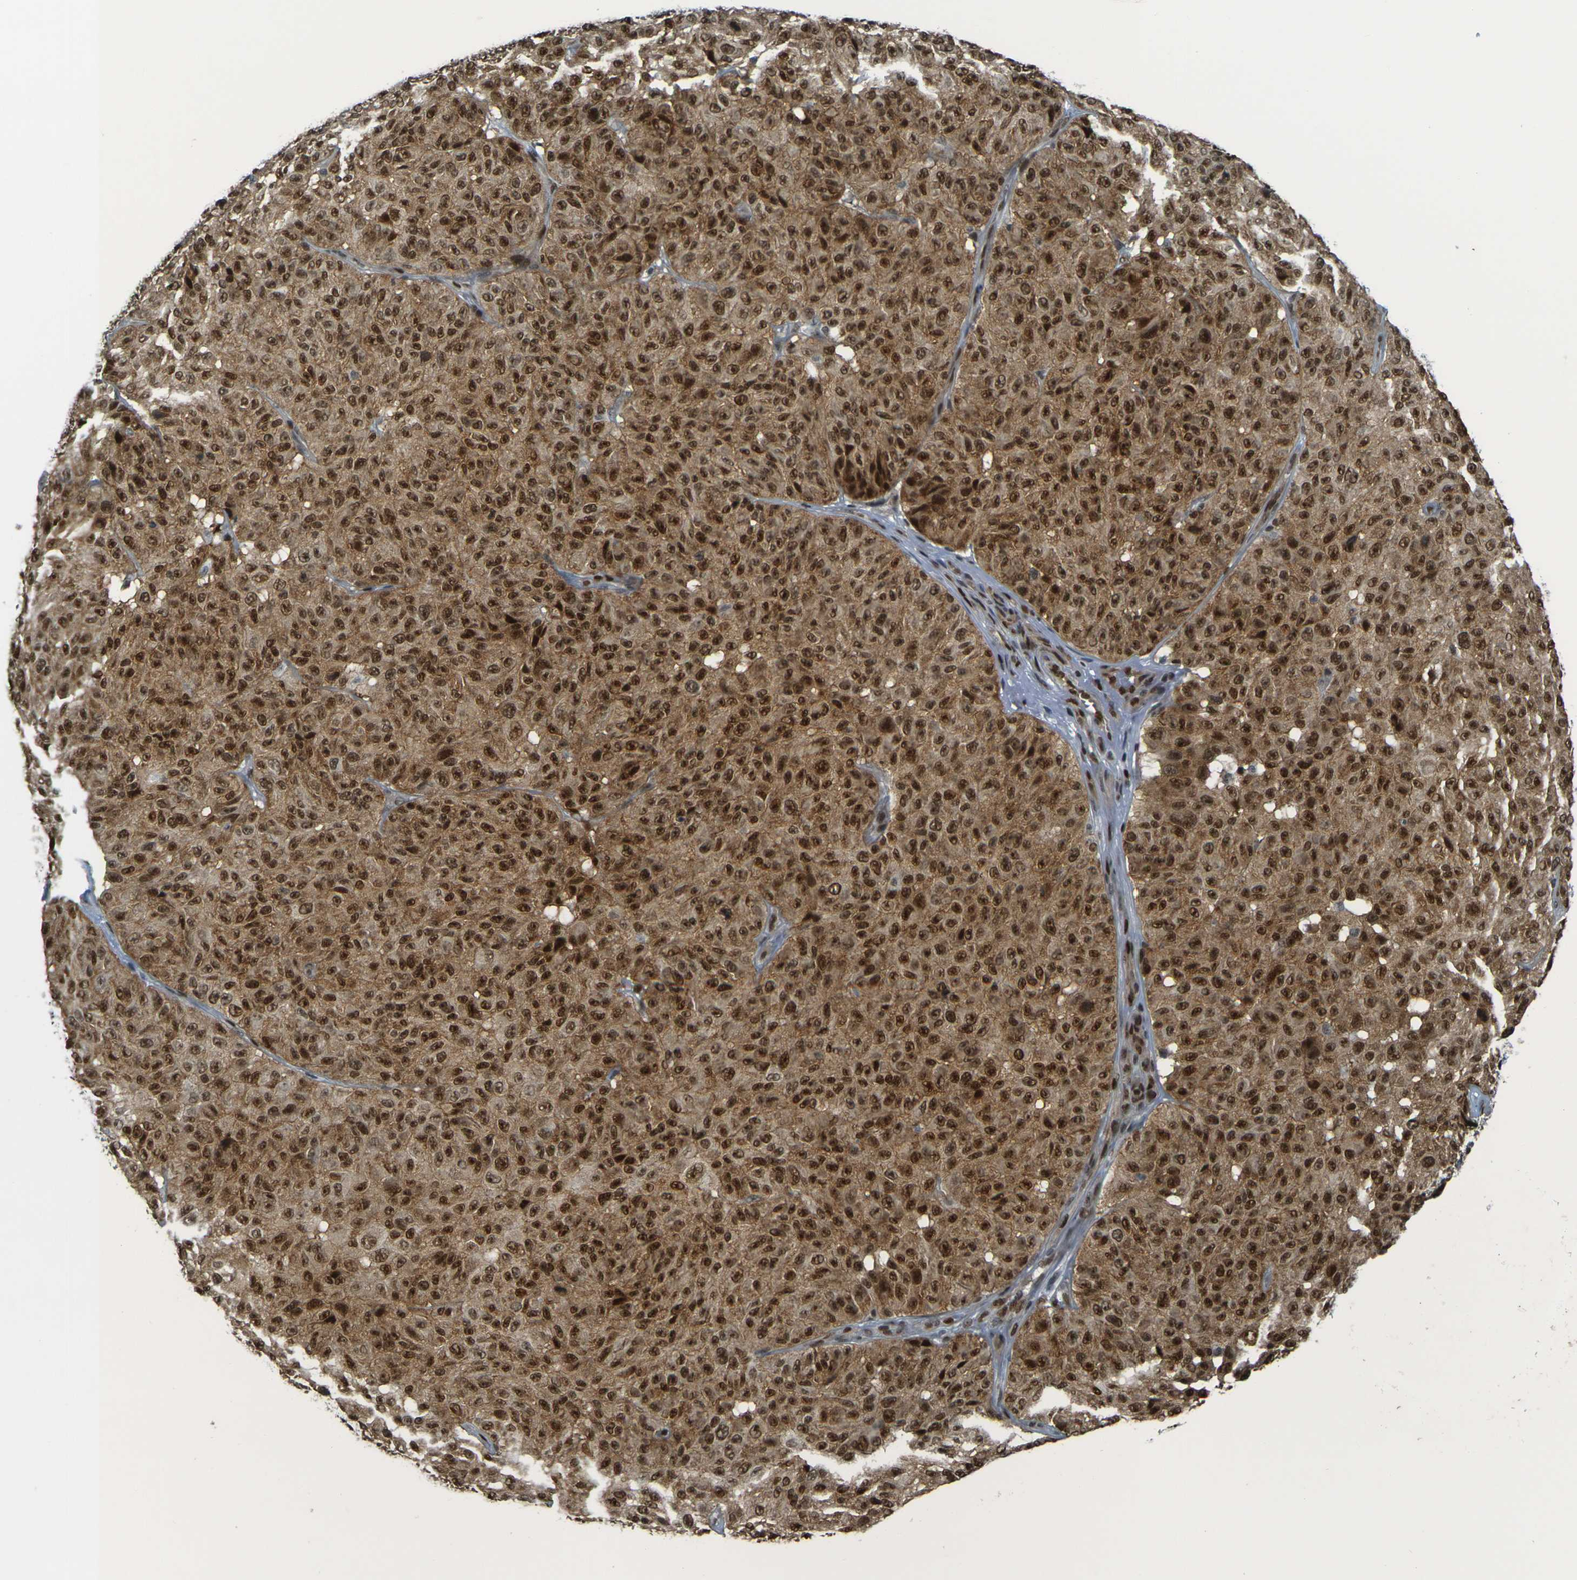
{"staining": {"intensity": "strong", "quantity": ">75%", "location": "cytoplasmic/membranous,nuclear"}, "tissue": "melanoma", "cell_type": "Tumor cells", "image_type": "cancer", "snomed": [{"axis": "morphology", "description": "Malignant melanoma, NOS"}, {"axis": "topography", "description": "Skin"}], "caption": "Protein analysis of melanoma tissue displays strong cytoplasmic/membranous and nuclear positivity in about >75% of tumor cells.", "gene": "NHEJ1", "patient": {"sex": "female", "age": 46}}